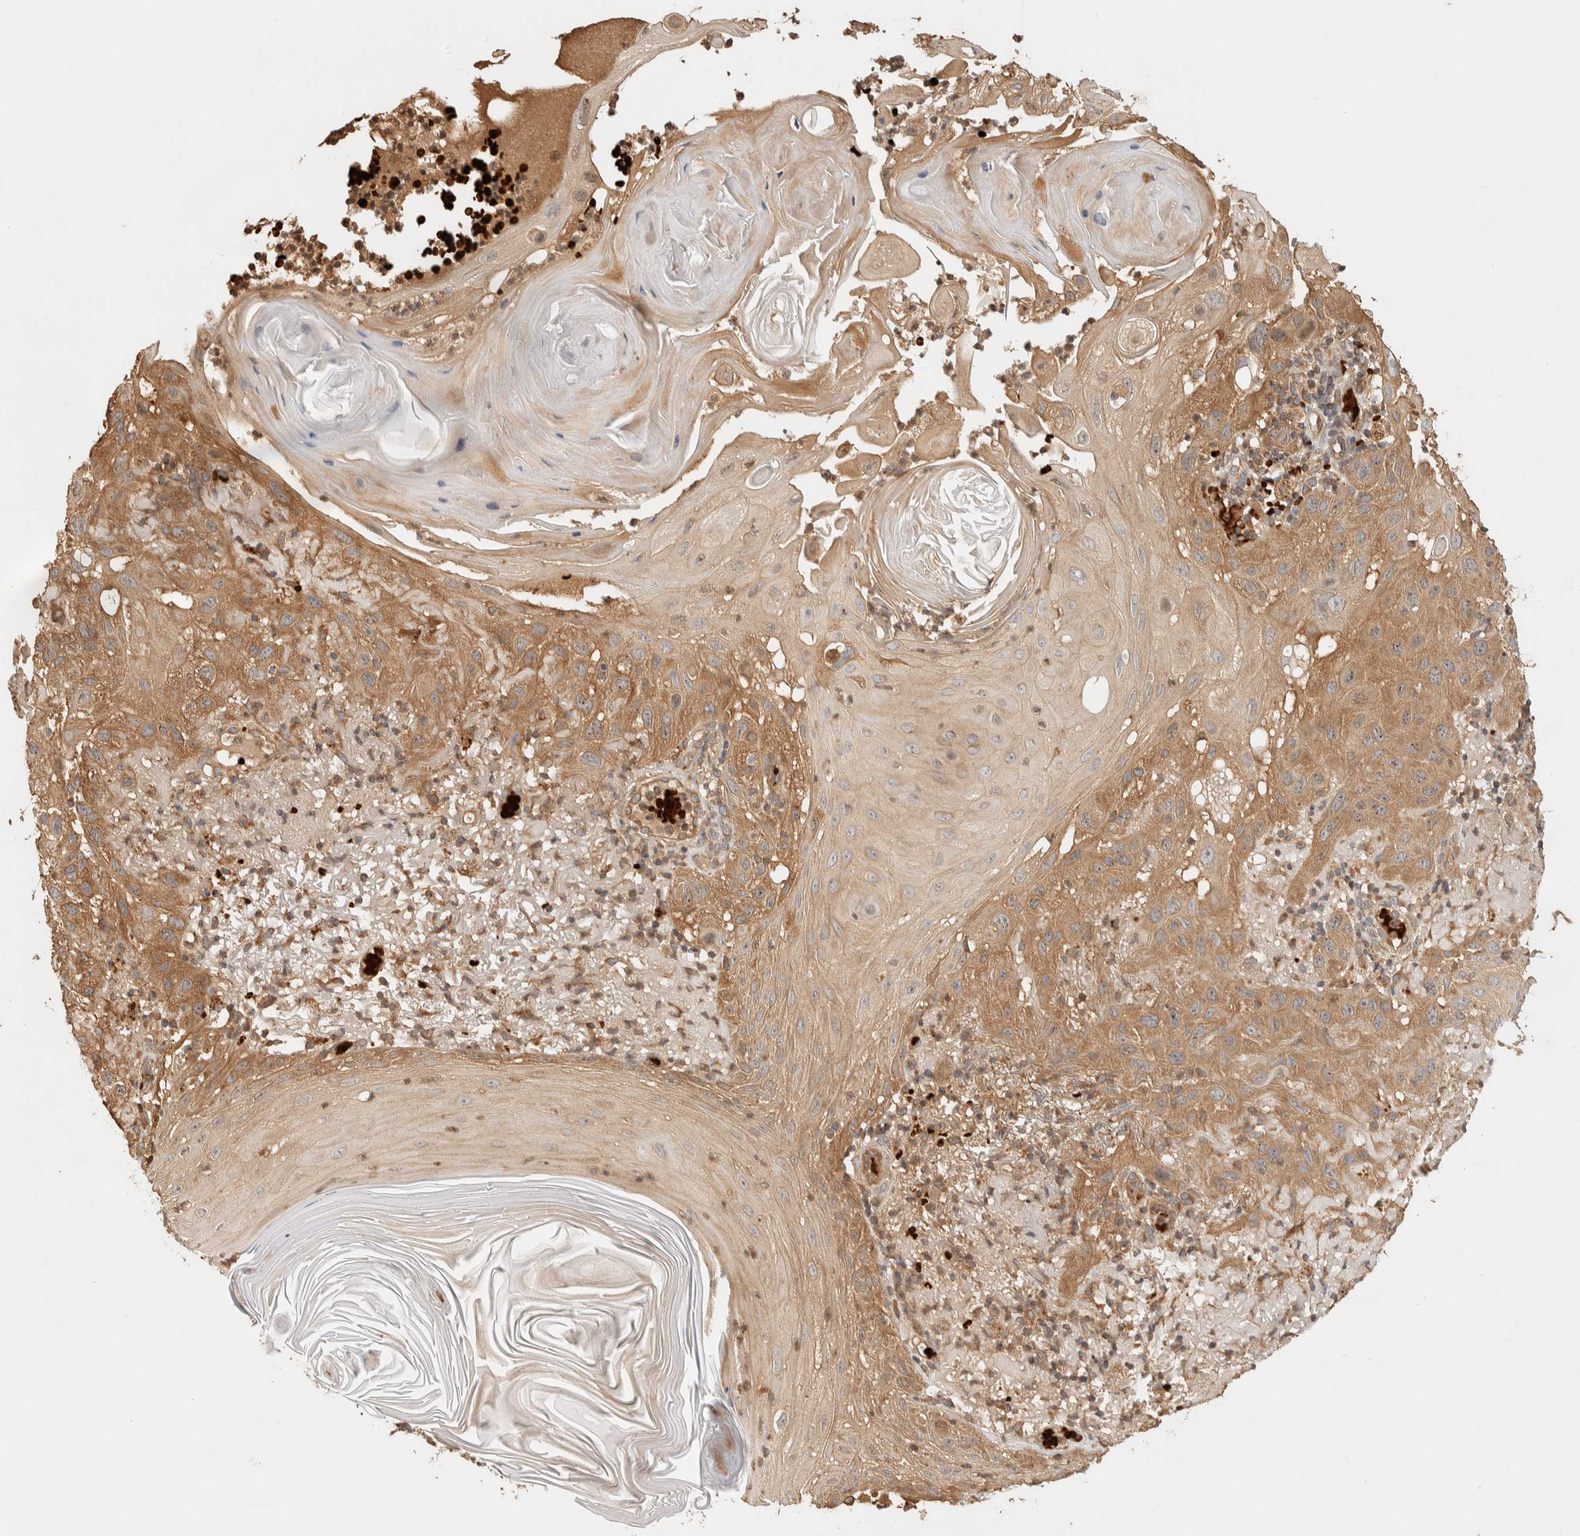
{"staining": {"intensity": "moderate", "quantity": ">75%", "location": "cytoplasmic/membranous"}, "tissue": "skin cancer", "cell_type": "Tumor cells", "image_type": "cancer", "snomed": [{"axis": "morphology", "description": "Squamous cell carcinoma, NOS"}, {"axis": "topography", "description": "Skin"}], "caption": "Human skin squamous cell carcinoma stained with a brown dye displays moderate cytoplasmic/membranous positive staining in approximately >75% of tumor cells.", "gene": "TTI2", "patient": {"sex": "female", "age": 96}}